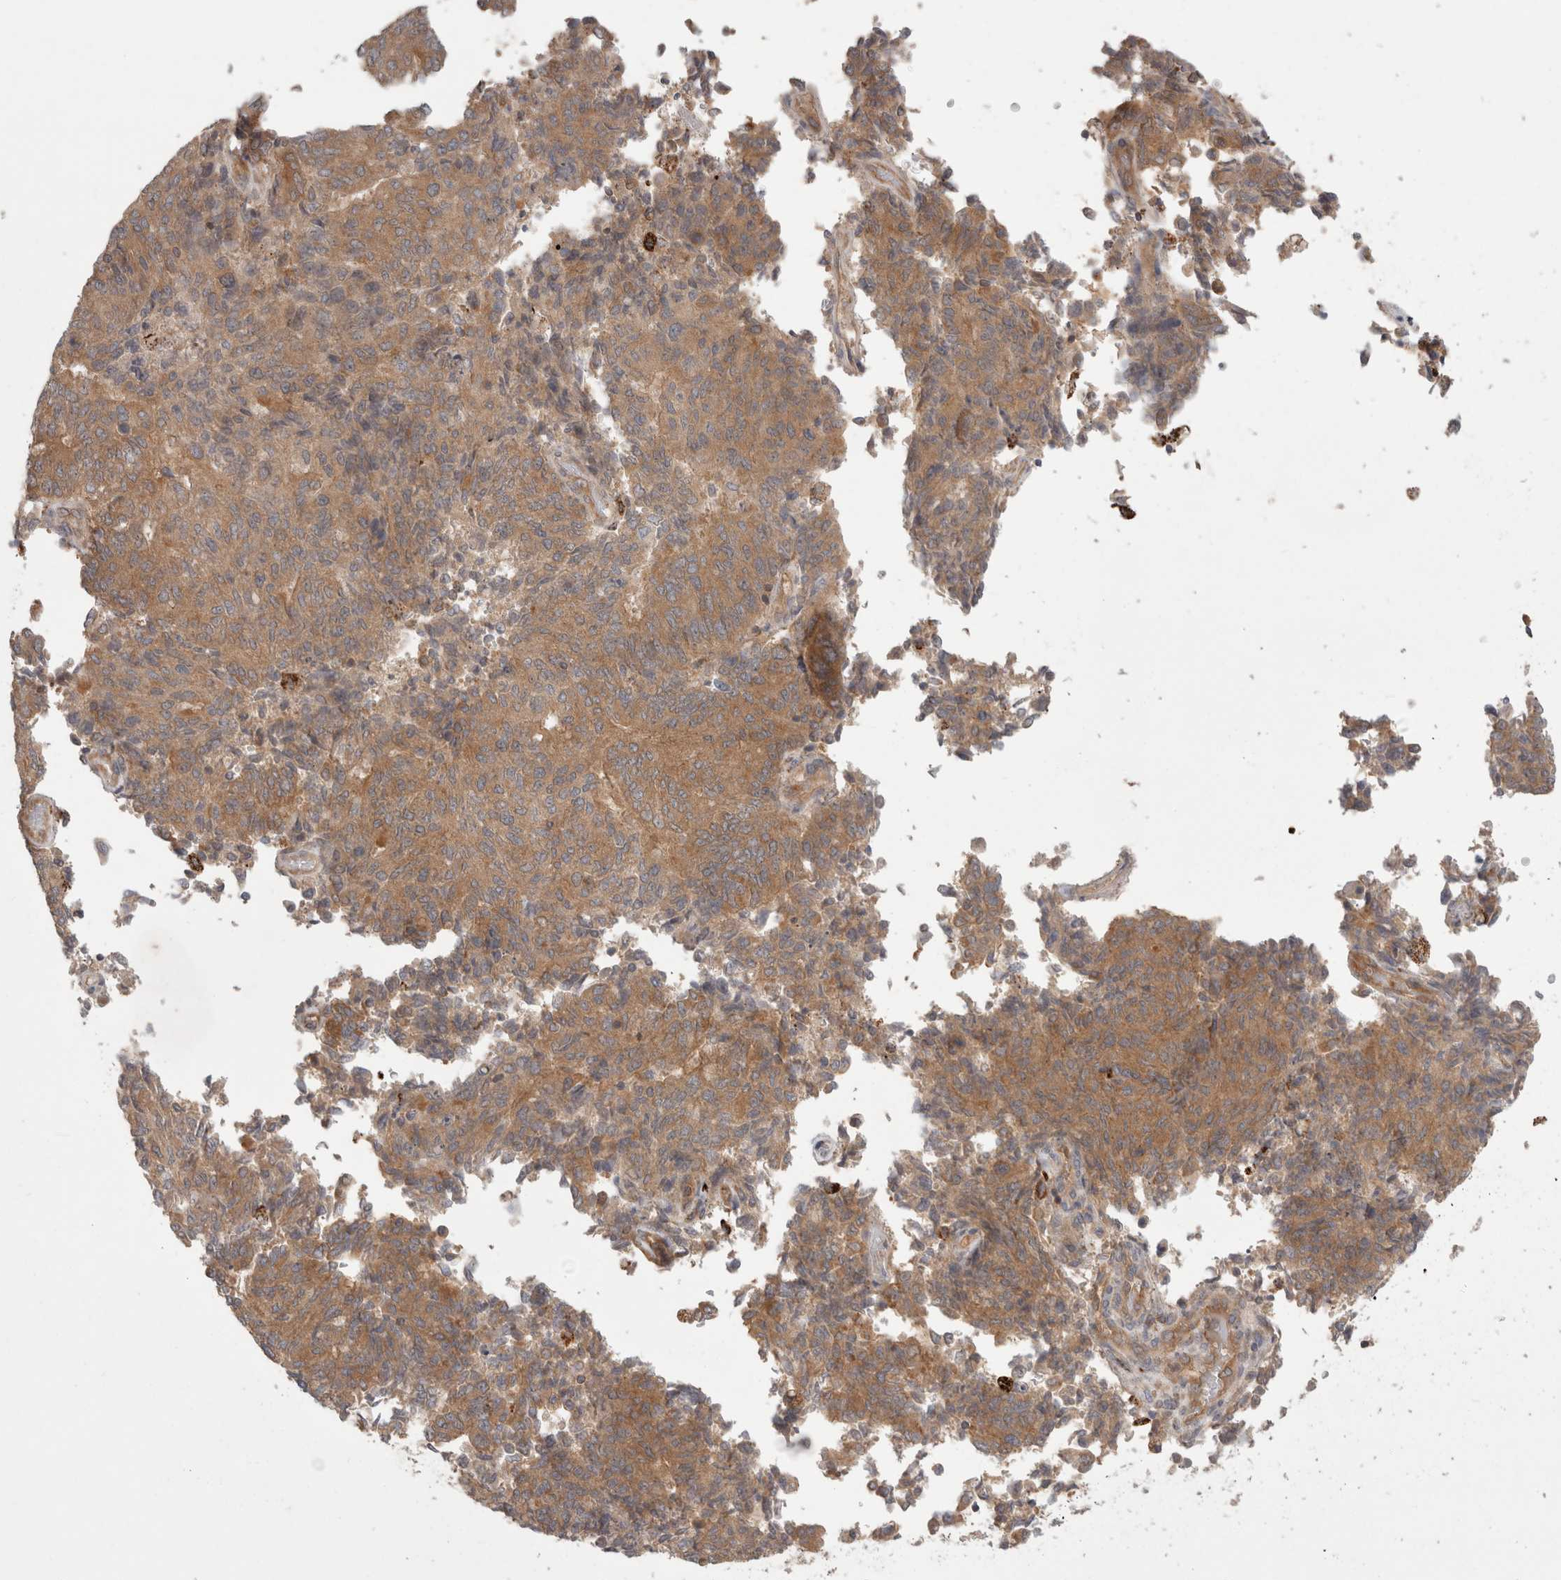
{"staining": {"intensity": "moderate", "quantity": ">75%", "location": "cytoplasmic/membranous"}, "tissue": "endometrial cancer", "cell_type": "Tumor cells", "image_type": "cancer", "snomed": [{"axis": "morphology", "description": "Adenocarcinoma, NOS"}, {"axis": "topography", "description": "Endometrium"}], "caption": "An IHC micrograph of tumor tissue is shown. Protein staining in brown labels moderate cytoplasmic/membranous positivity in endometrial cancer within tumor cells.", "gene": "HROB", "patient": {"sex": "female", "age": 80}}